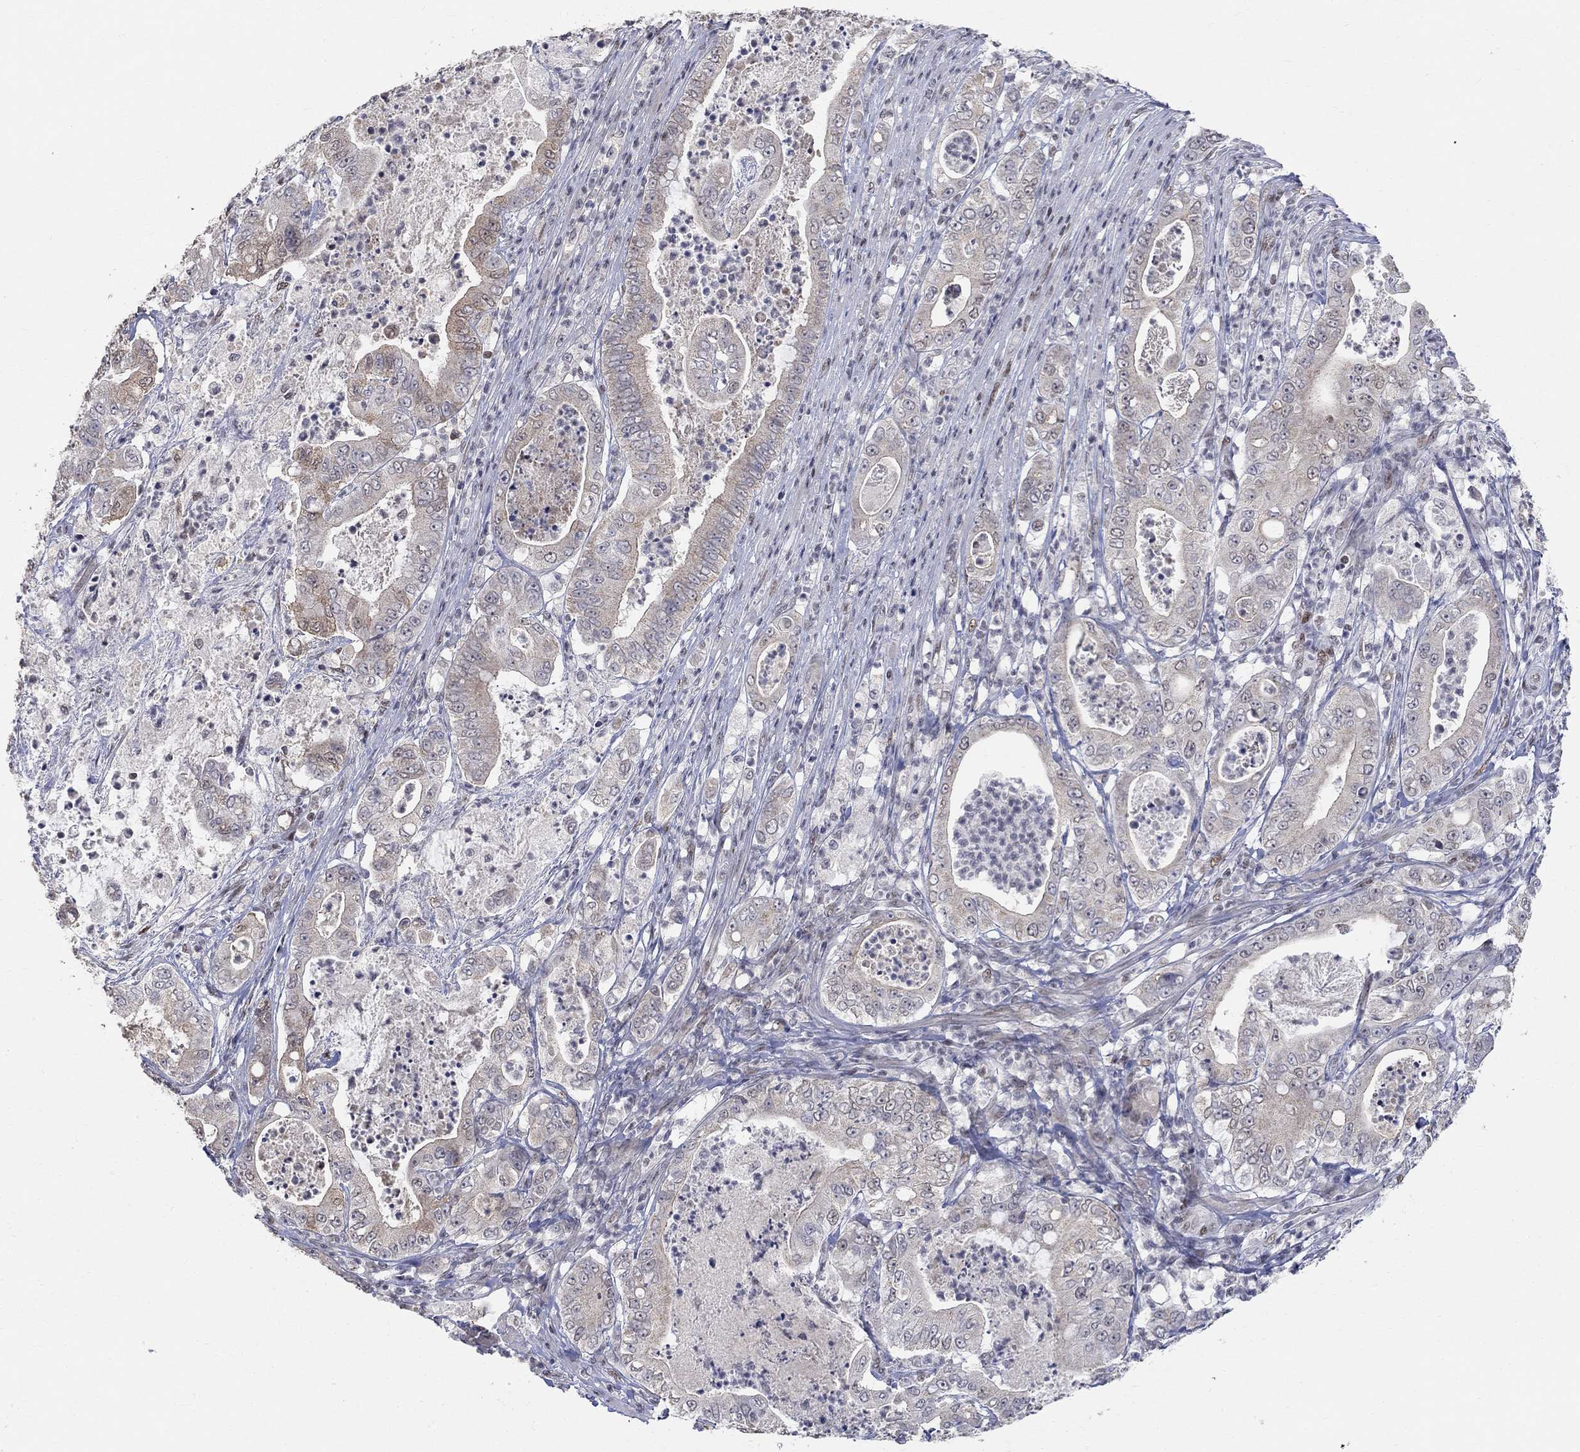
{"staining": {"intensity": "weak", "quantity": "<25%", "location": "cytoplasmic/membranous"}, "tissue": "pancreatic cancer", "cell_type": "Tumor cells", "image_type": "cancer", "snomed": [{"axis": "morphology", "description": "Adenocarcinoma, NOS"}, {"axis": "topography", "description": "Pancreas"}], "caption": "Adenocarcinoma (pancreatic) was stained to show a protein in brown. There is no significant expression in tumor cells. (IHC, brightfield microscopy, high magnification).", "gene": "KLF12", "patient": {"sex": "male", "age": 71}}